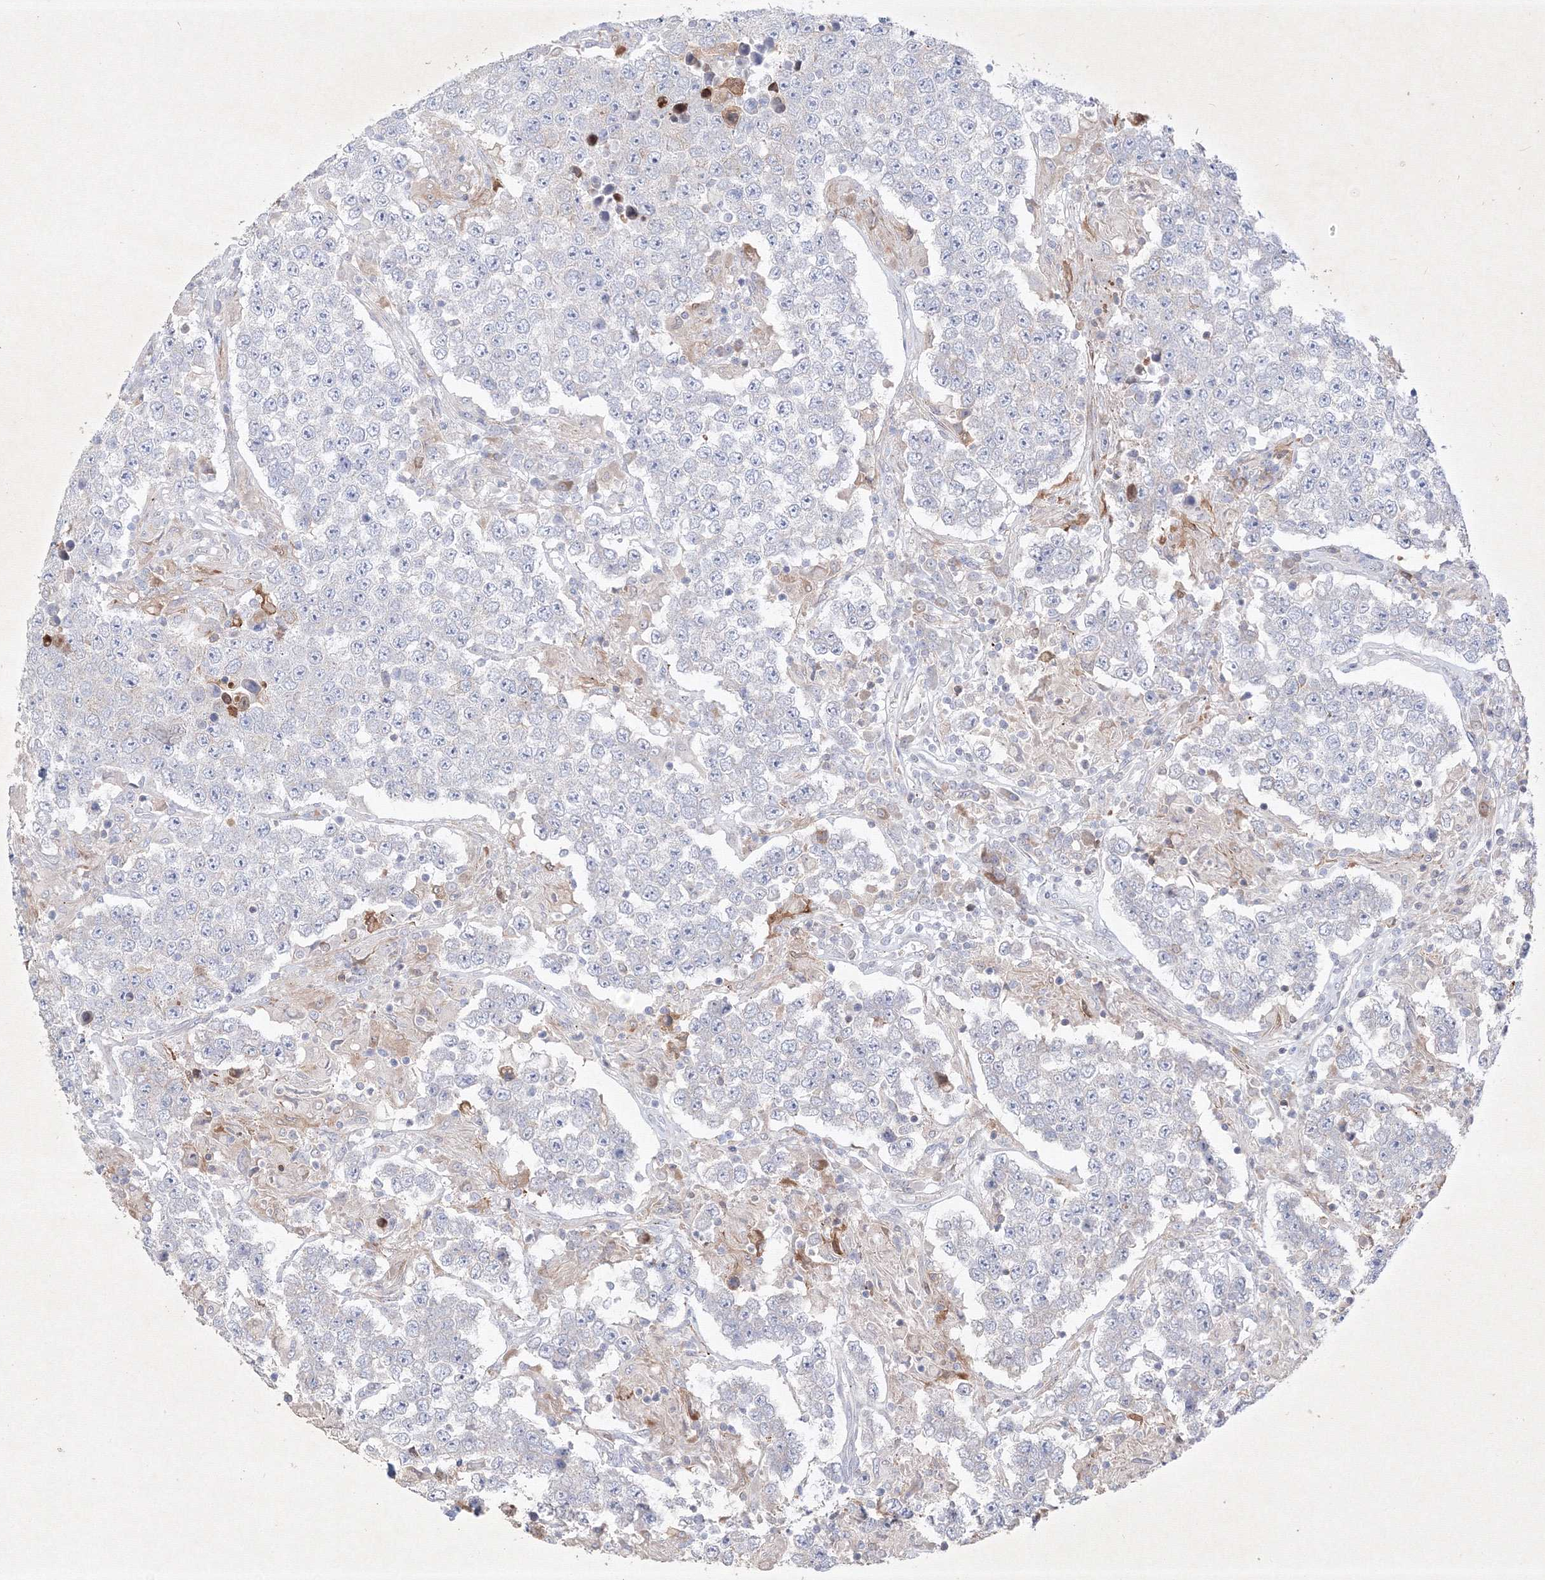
{"staining": {"intensity": "negative", "quantity": "none", "location": "none"}, "tissue": "testis cancer", "cell_type": "Tumor cells", "image_type": "cancer", "snomed": [{"axis": "morphology", "description": "Normal tissue, NOS"}, {"axis": "morphology", "description": "Urothelial carcinoma, High grade"}, {"axis": "morphology", "description": "Seminoma, NOS"}, {"axis": "morphology", "description": "Carcinoma, Embryonal, NOS"}, {"axis": "topography", "description": "Urinary bladder"}, {"axis": "topography", "description": "Testis"}], "caption": "Immunohistochemical staining of human testis embryonal carcinoma reveals no significant staining in tumor cells. Nuclei are stained in blue.", "gene": "CXXC4", "patient": {"sex": "male", "age": 41}}